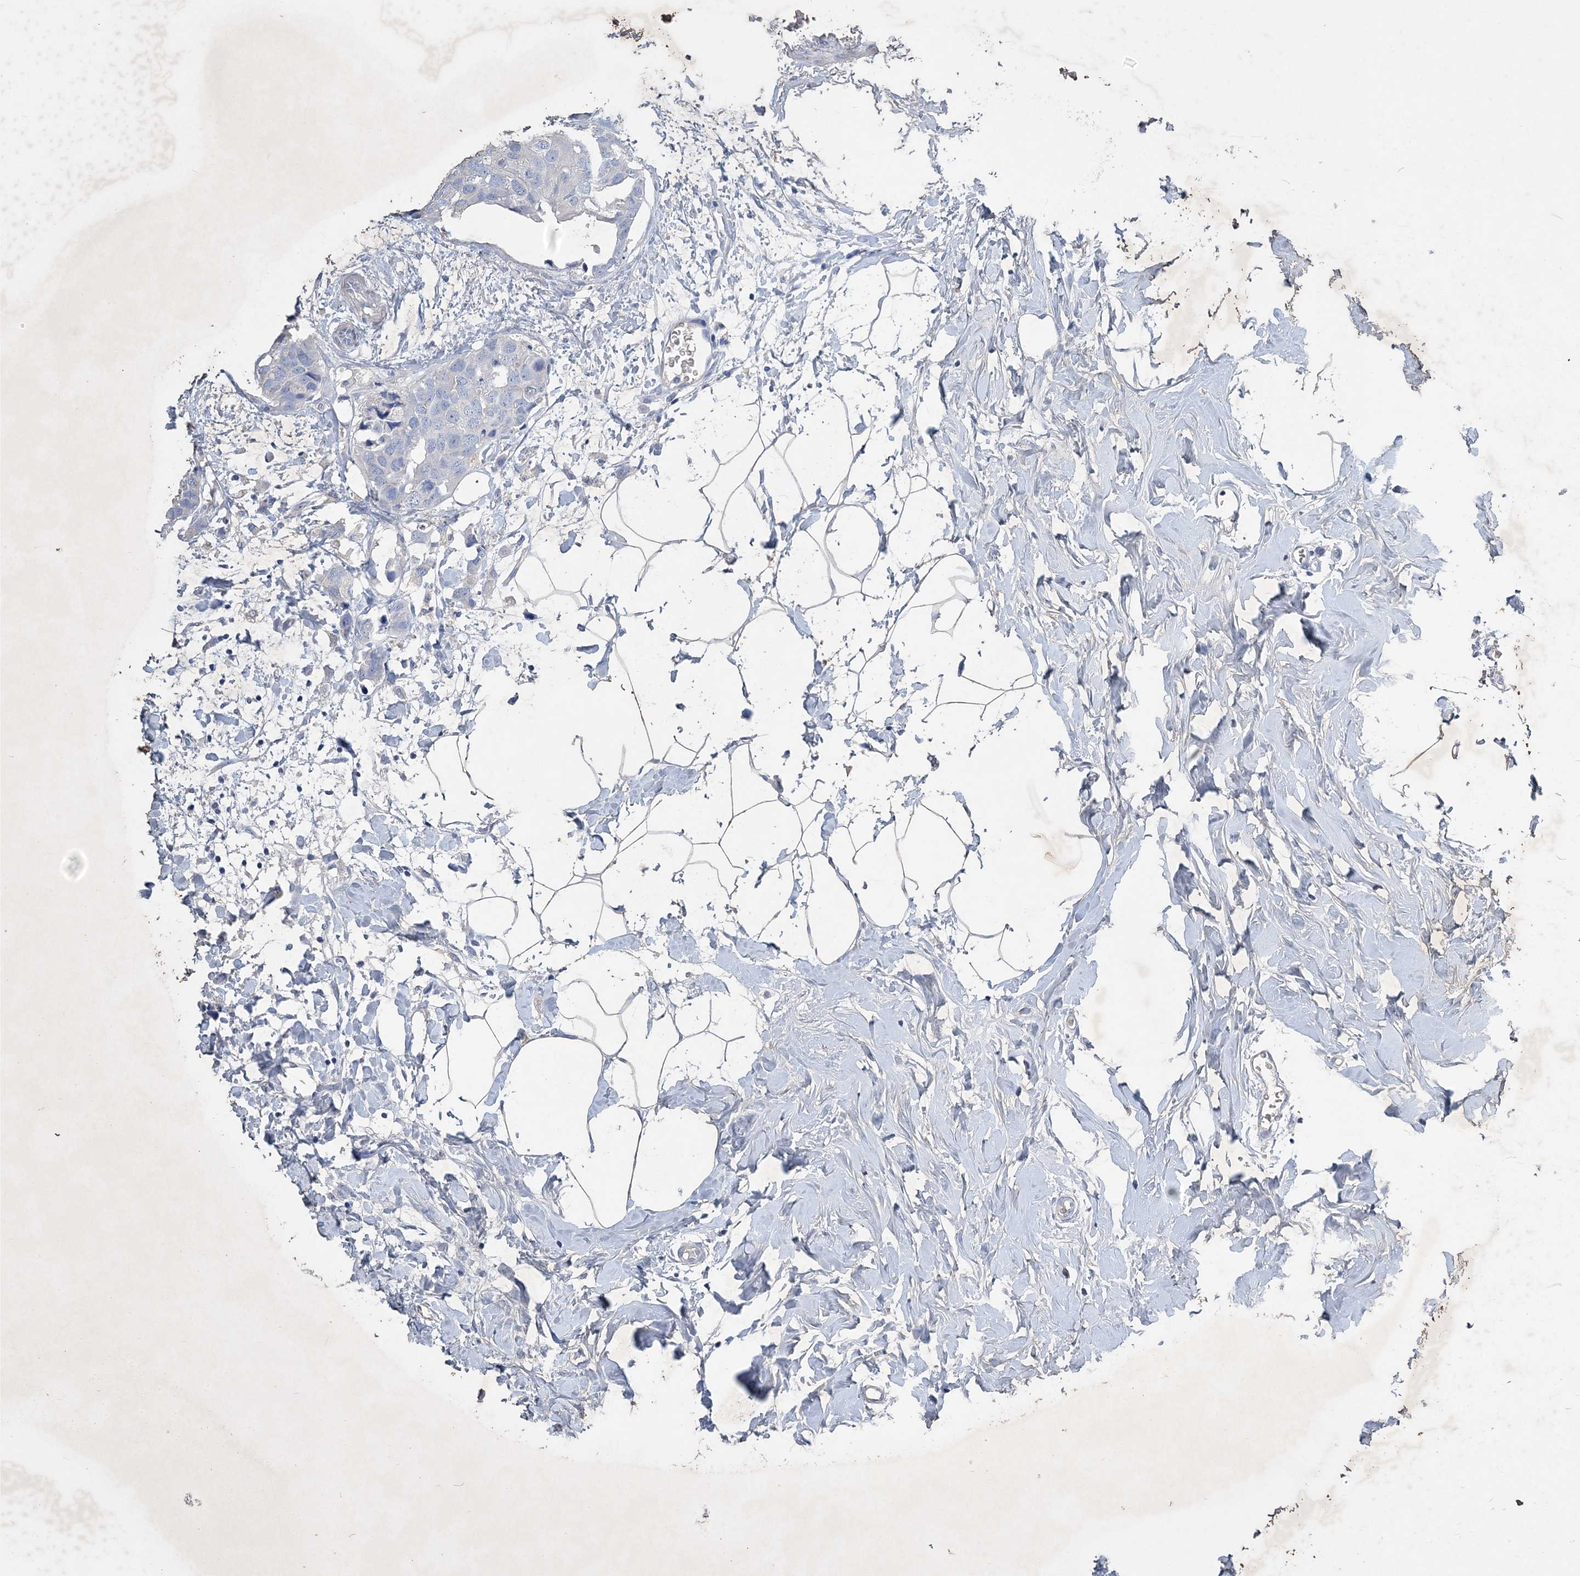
{"staining": {"intensity": "negative", "quantity": "none", "location": "none"}, "tissue": "breast cancer", "cell_type": "Tumor cells", "image_type": "cancer", "snomed": [{"axis": "morphology", "description": "Normal tissue, NOS"}, {"axis": "morphology", "description": "Duct carcinoma"}, {"axis": "topography", "description": "Breast"}], "caption": "Immunohistochemistry of human invasive ductal carcinoma (breast) demonstrates no expression in tumor cells. Nuclei are stained in blue.", "gene": "COPS8", "patient": {"sex": "female", "age": 50}}